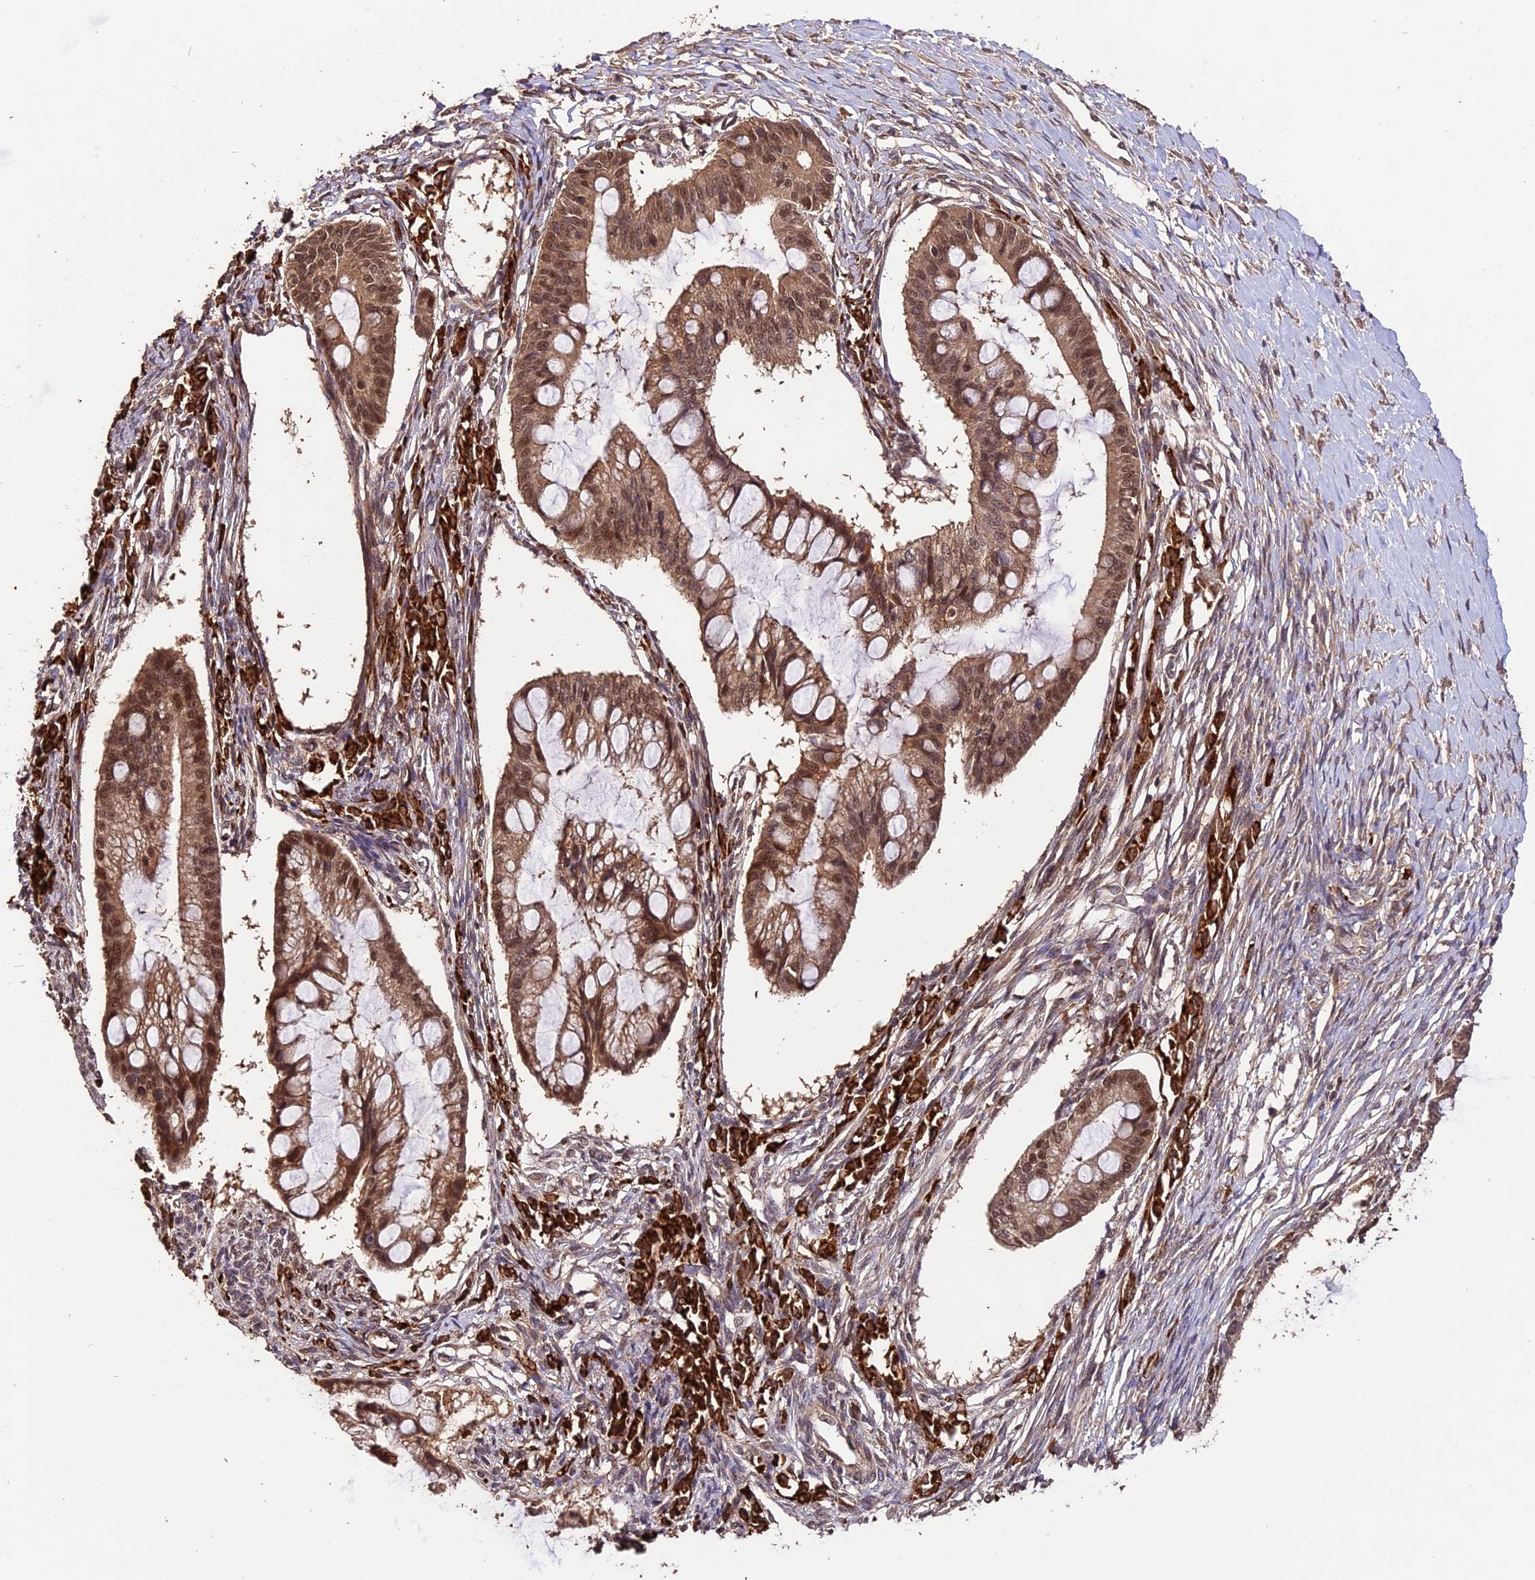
{"staining": {"intensity": "moderate", "quantity": ">75%", "location": "cytoplasmic/membranous,nuclear"}, "tissue": "ovarian cancer", "cell_type": "Tumor cells", "image_type": "cancer", "snomed": [{"axis": "morphology", "description": "Cystadenocarcinoma, mucinous, NOS"}, {"axis": "topography", "description": "Ovary"}], "caption": "Mucinous cystadenocarcinoma (ovarian) stained with a brown dye displays moderate cytoplasmic/membranous and nuclear positive positivity in about >75% of tumor cells.", "gene": "TRMT1", "patient": {"sex": "female", "age": 73}}